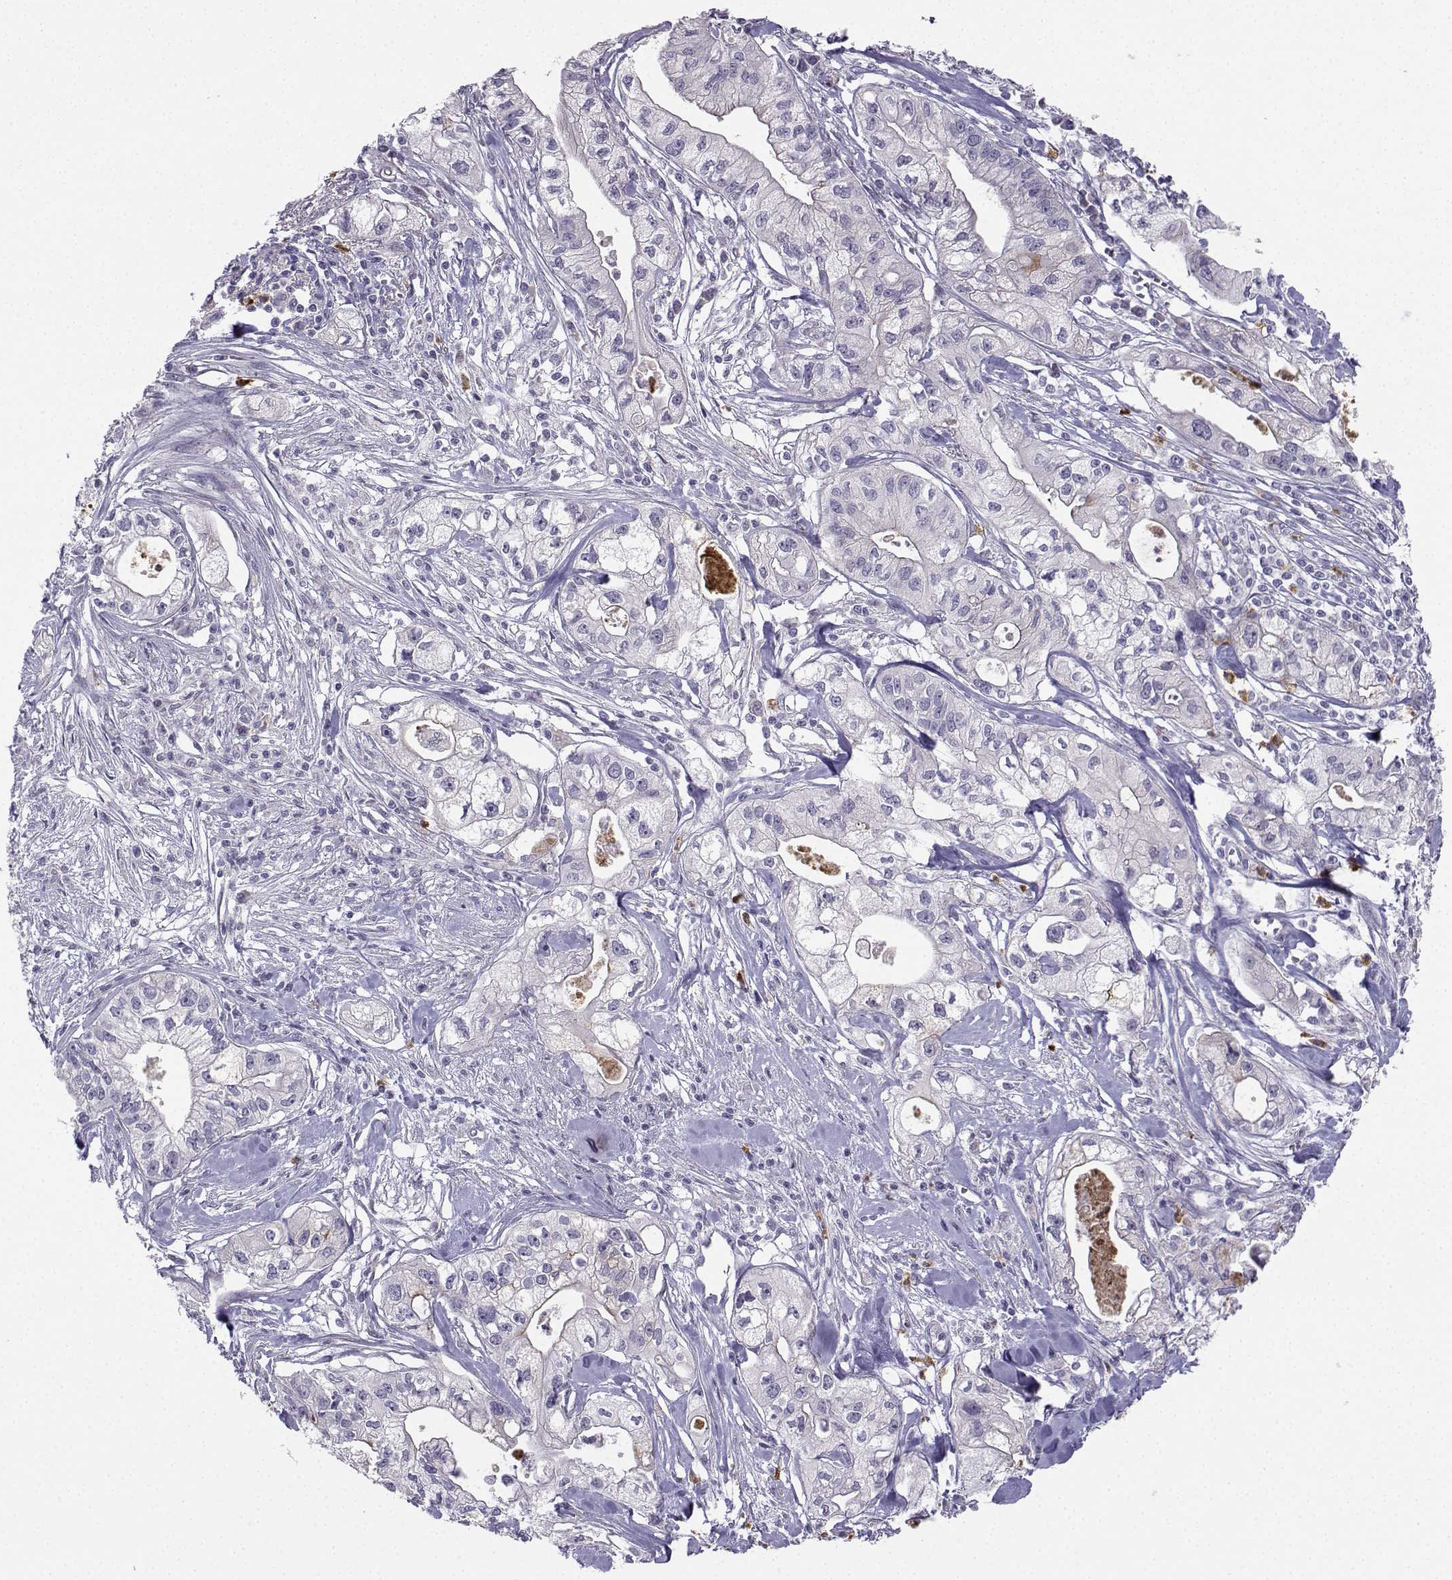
{"staining": {"intensity": "negative", "quantity": "none", "location": "none"}, "tissue": "pancreatic cancer", "cell_type": "Tumor cells", "image_type": "cancer", "snomed": [{"axis": "morphology", "description": "Adenocarcinoma, NOS"}, {"axis": "topography", "description": "Pancreas"}], "caption": "DAB (3,3'-diaminobenzidine) immunohistochemical staining of pancreatic adenocarcinoma exhibits no significant positivity in tumor cells.", "gene": "CALY", "patient": {"sex": "male", "age": 70}}